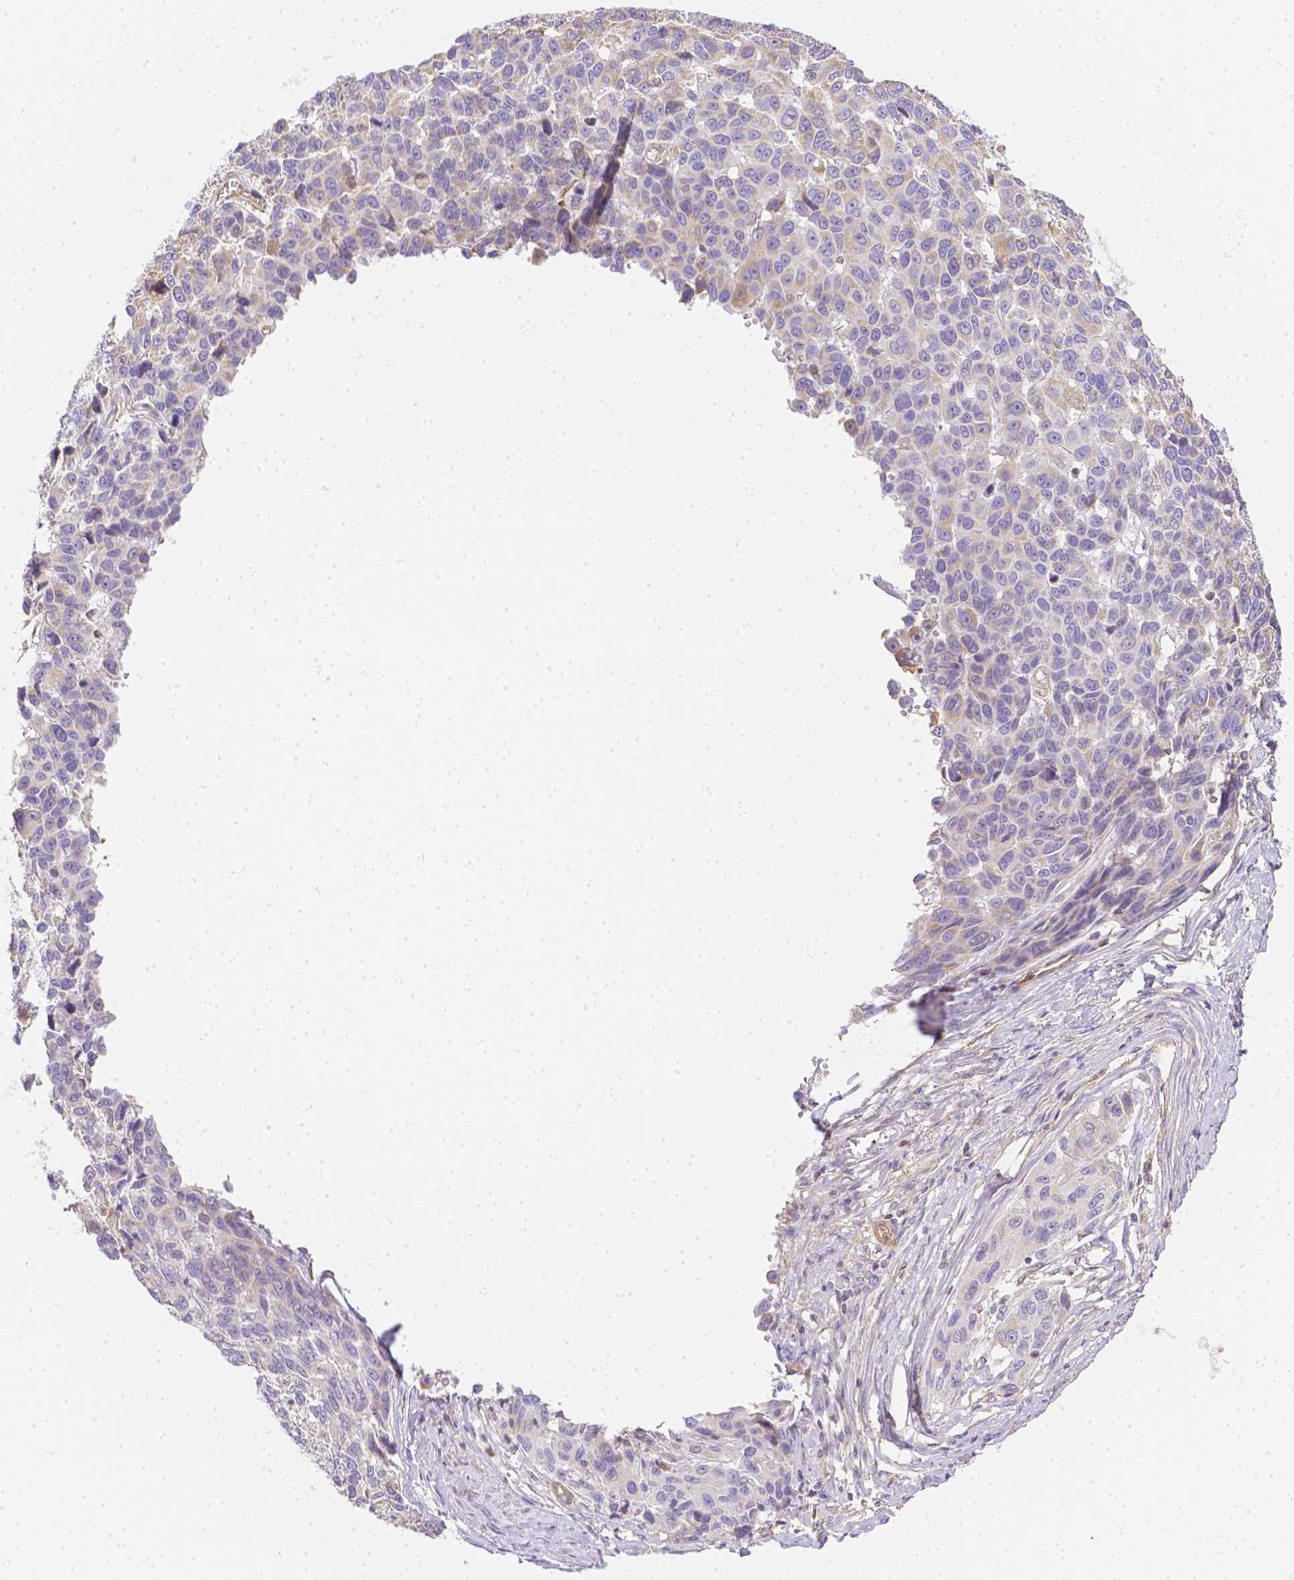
{"staining": {"intensity": "negative", "quantity": "none", "location": "none"}, "tissue": "melanoma", "cell_type": "Tumor cells", "image_type": "cancer", "snomed": [{"axis": "morphology", "description": "Malignant melanoma, NOS"}, {"axis": "topography", "description": "Skin"}], "caption": "Tumor cells show no significant protein staining in melanoma. (DAB IHC visualized using brightfield microscopy, high magnification).", "gene": "ASAH2", "patient": {"sex": "female", "age": 66}}